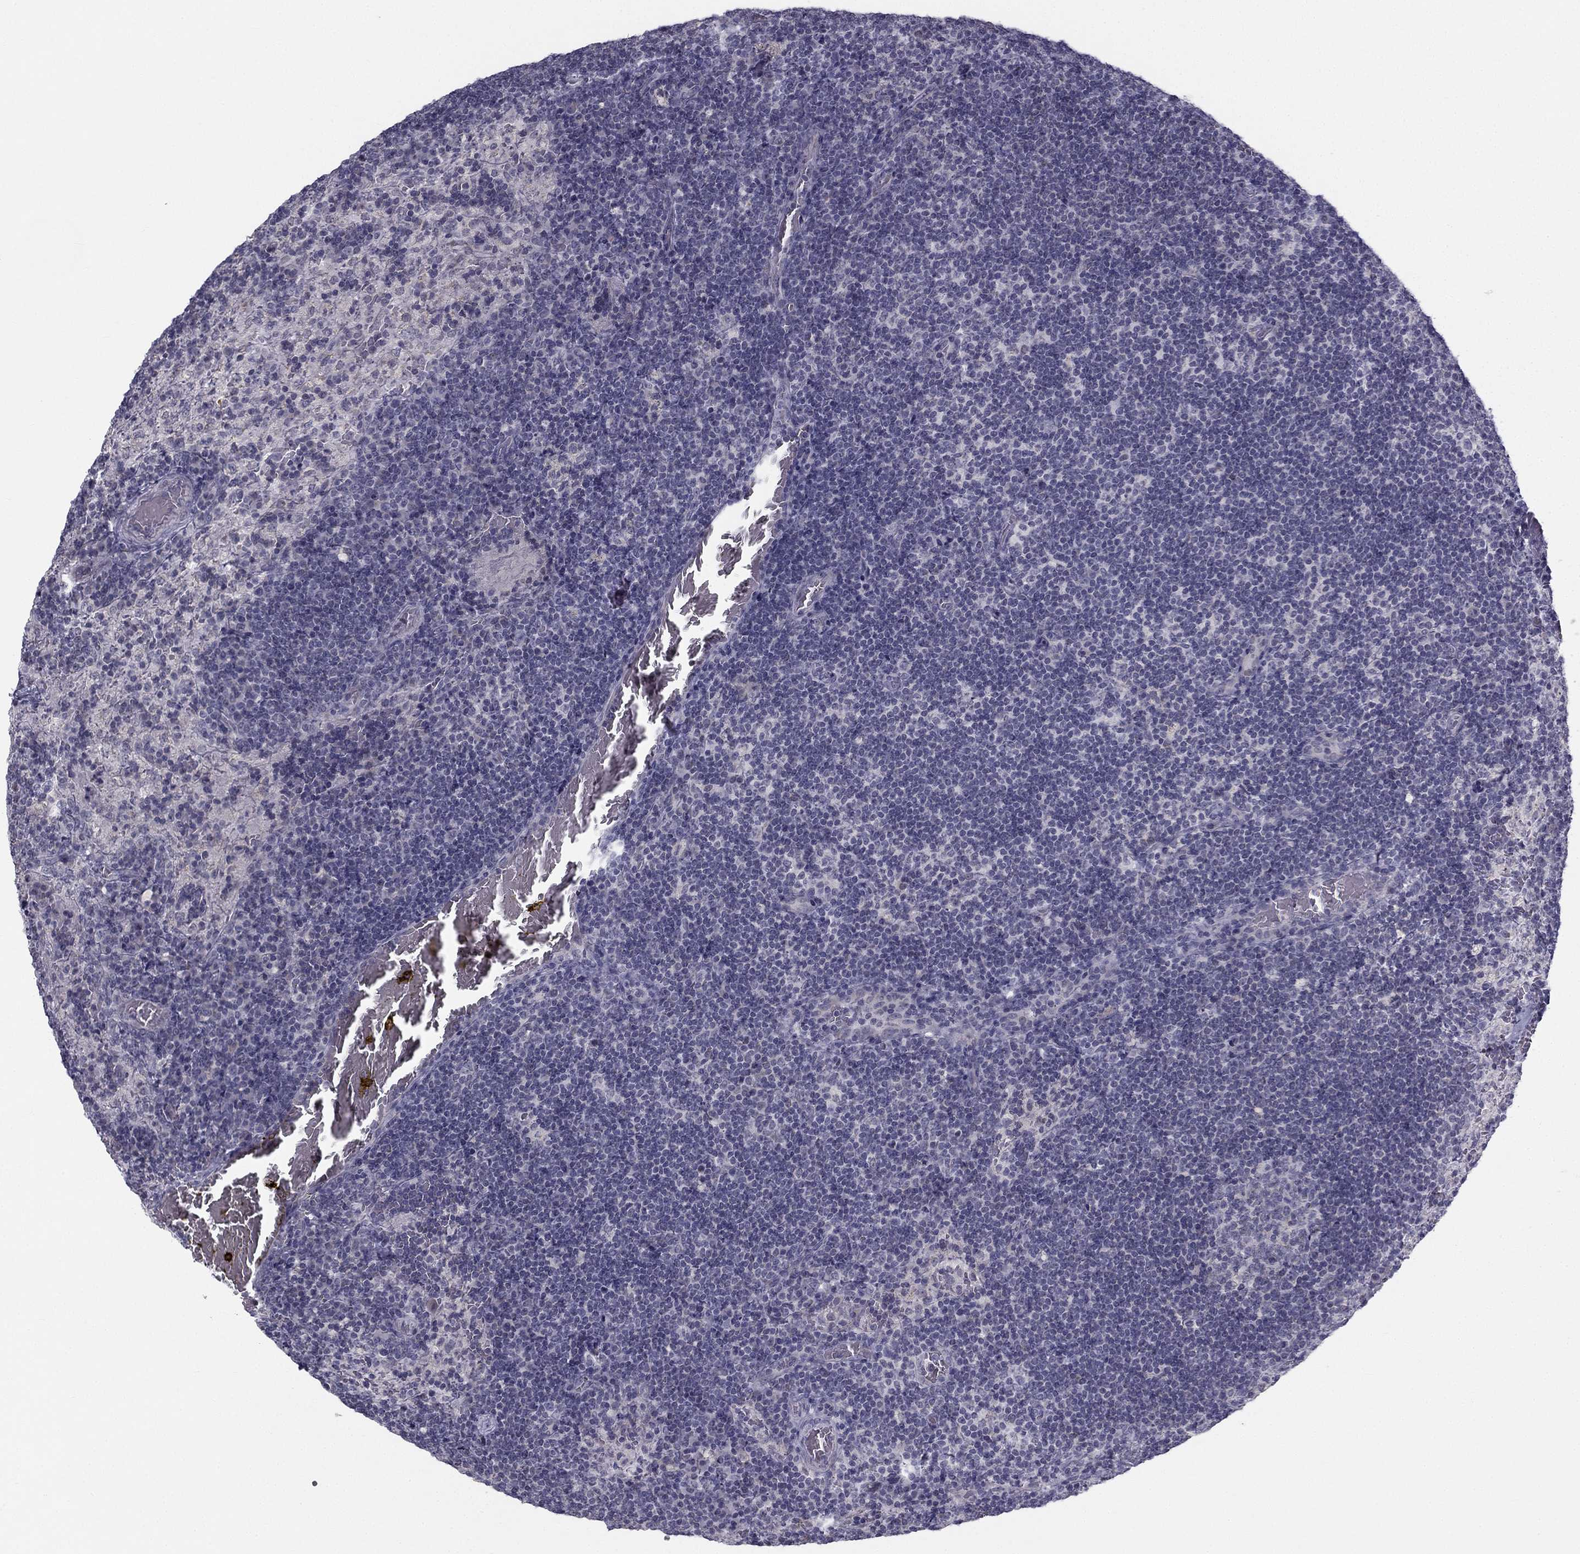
{"staining": {"intensity": "negative", "quantity": "none", "location": "none"}, "tissue": "lymph node", "cell_type": "Germinal center cells", "image_type": "normal", "snomed": [{"axis": "morphology", "description": "Normal tissue, NOS"}, {"axis": "topography", "description": "Lymph node"}], "caption": "Lymph node stained for a protein using immunohistochemistry (IHC) displays no staining germinal center cells.", "gene": "C5orf49", "patient": {"sex": "male", "age": 63}}